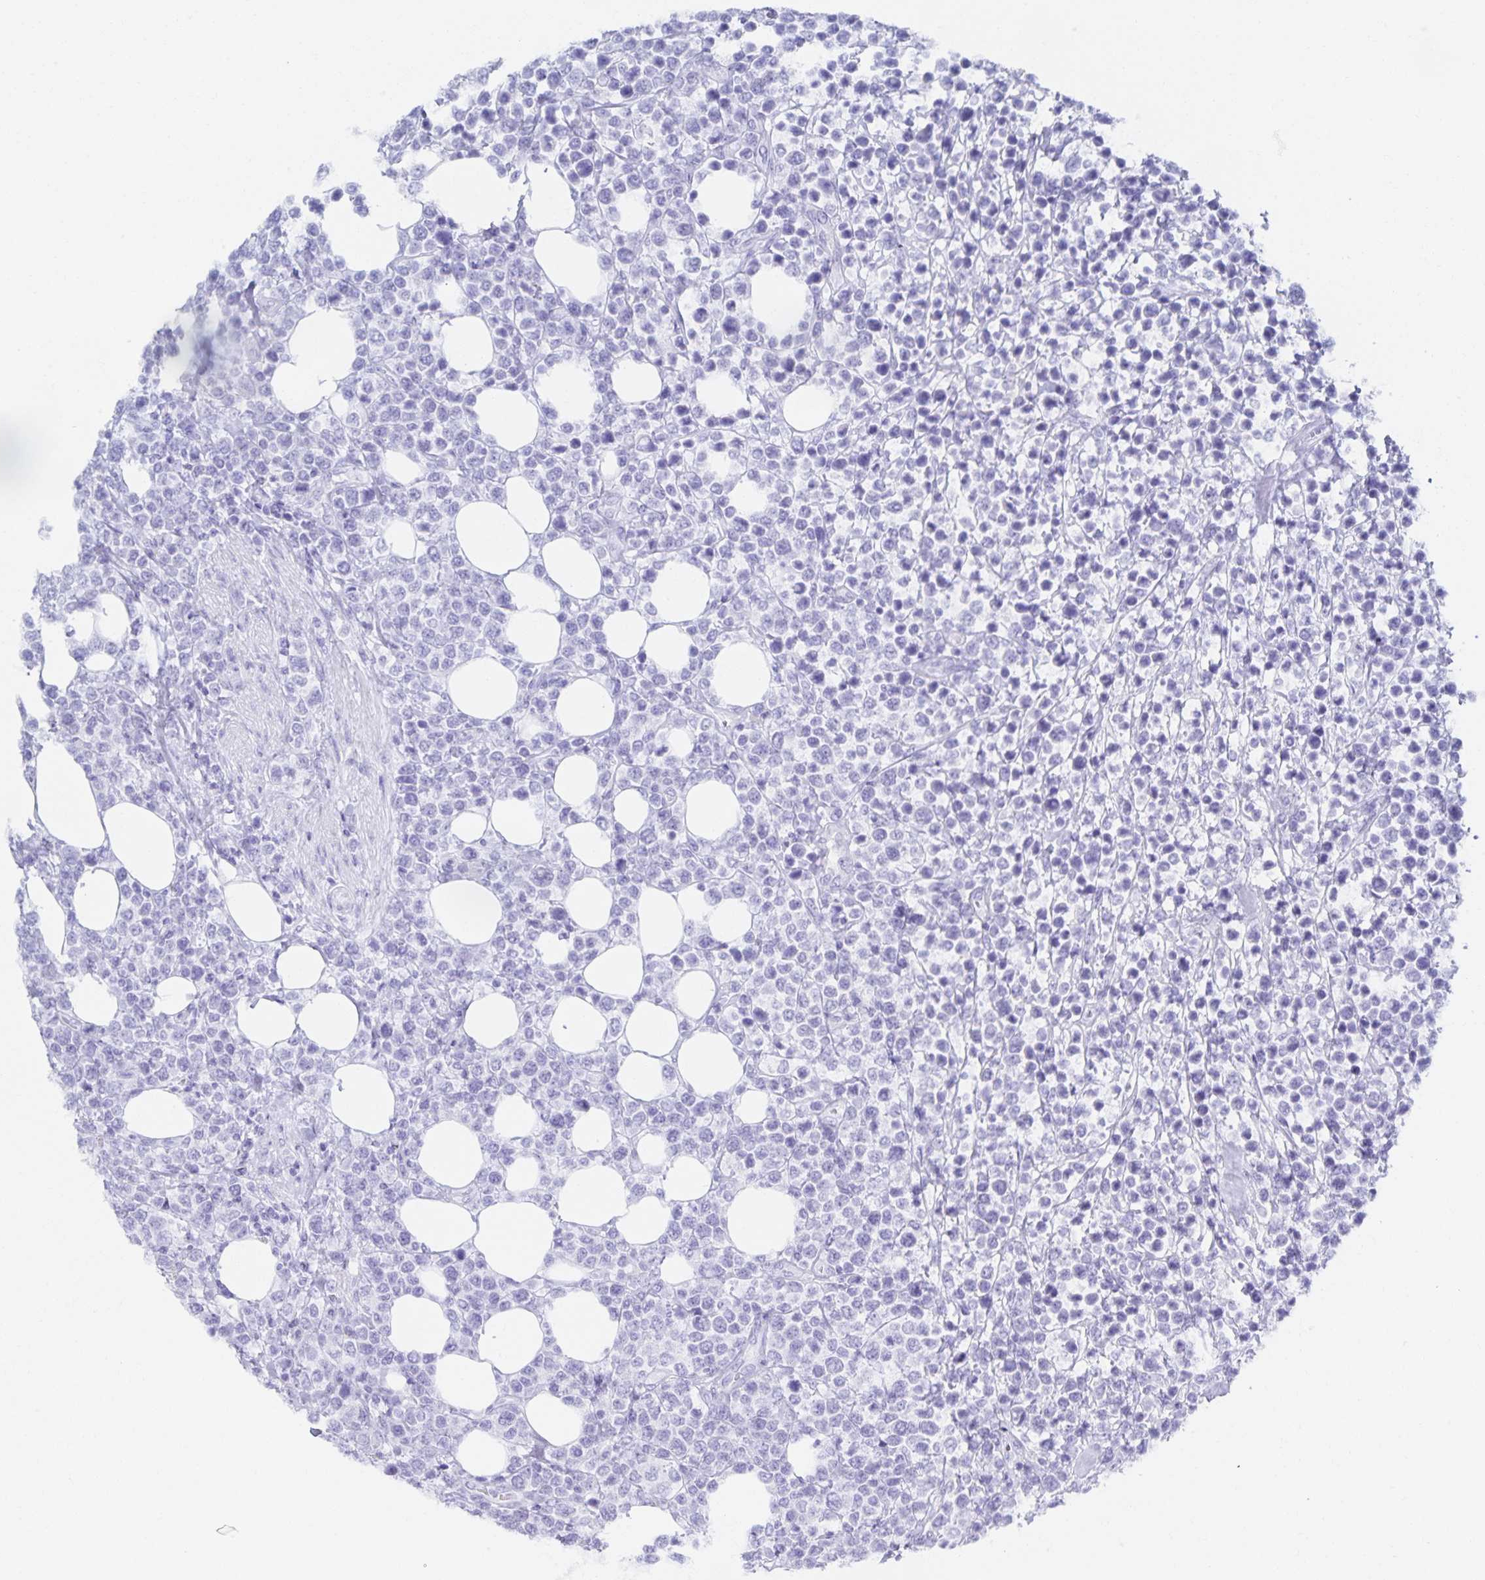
{"staining": {"intensity": "negative", "quantity": "none", "location": "none"}, "tissue": "lymphoma", "cell_type": "Tumor cells", "image_type": "cancer", "snomed": [{"axis": "morphology", "description": "Malignant lymphoma, non-Hodgkin's type, High grade"}, {"axis": "topography", "description": "Soft tissue"}], "caption": "A high-resolution photomicrograph shows immunohistochemistry (IHC) staining of malignant lymphoma, non-Hodgkin's type (high-grade), which displays no significant staining in tumor cells.", "gene": "SNTN", "patient": {"sex": "female", "age": 56}}